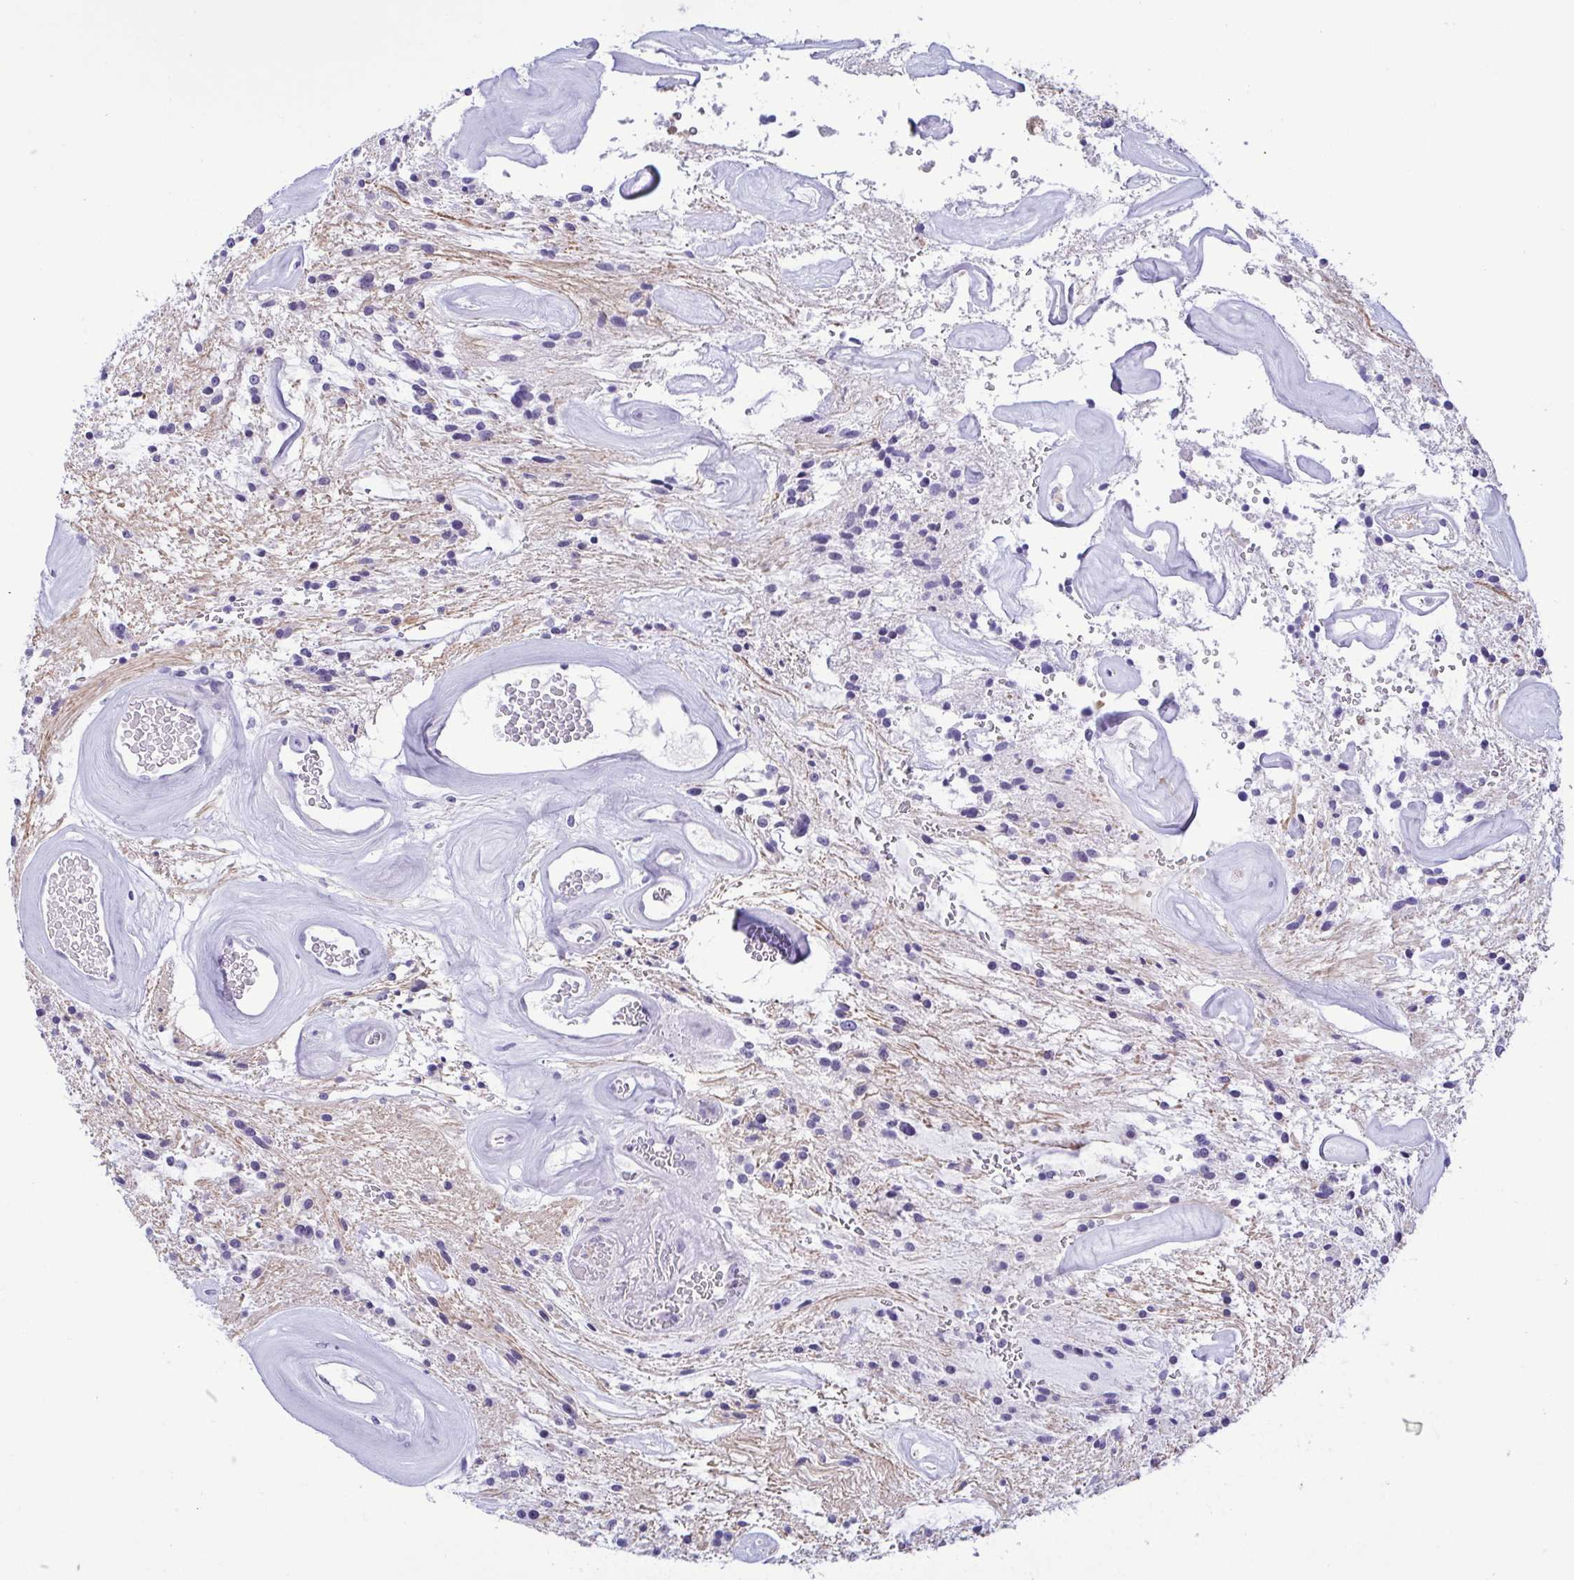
{"staining": {"intensity": "negative", "quantity": "none", "location": "none"}, "tissue": "glioma", "cell_type": "Tumor cells", "image_type": "cancer", "snomed": [{"axis": "morphology", "description": "Glioma, malignant, Low grade"}, {"axis": "topography", "description": "Cerebellum"}], "caption": "Immunohistochemical staining of glioma exhibits no significant positivity in tumor cells. Brightfield microscopy of immunohistochemistry stained with DAB (3,3'-diaminobenzidine) (brown) and hematoxylin (blue), captured at high magnification.", "gene": "MYL7", "patient": {"sex": "female", "age": 14}}